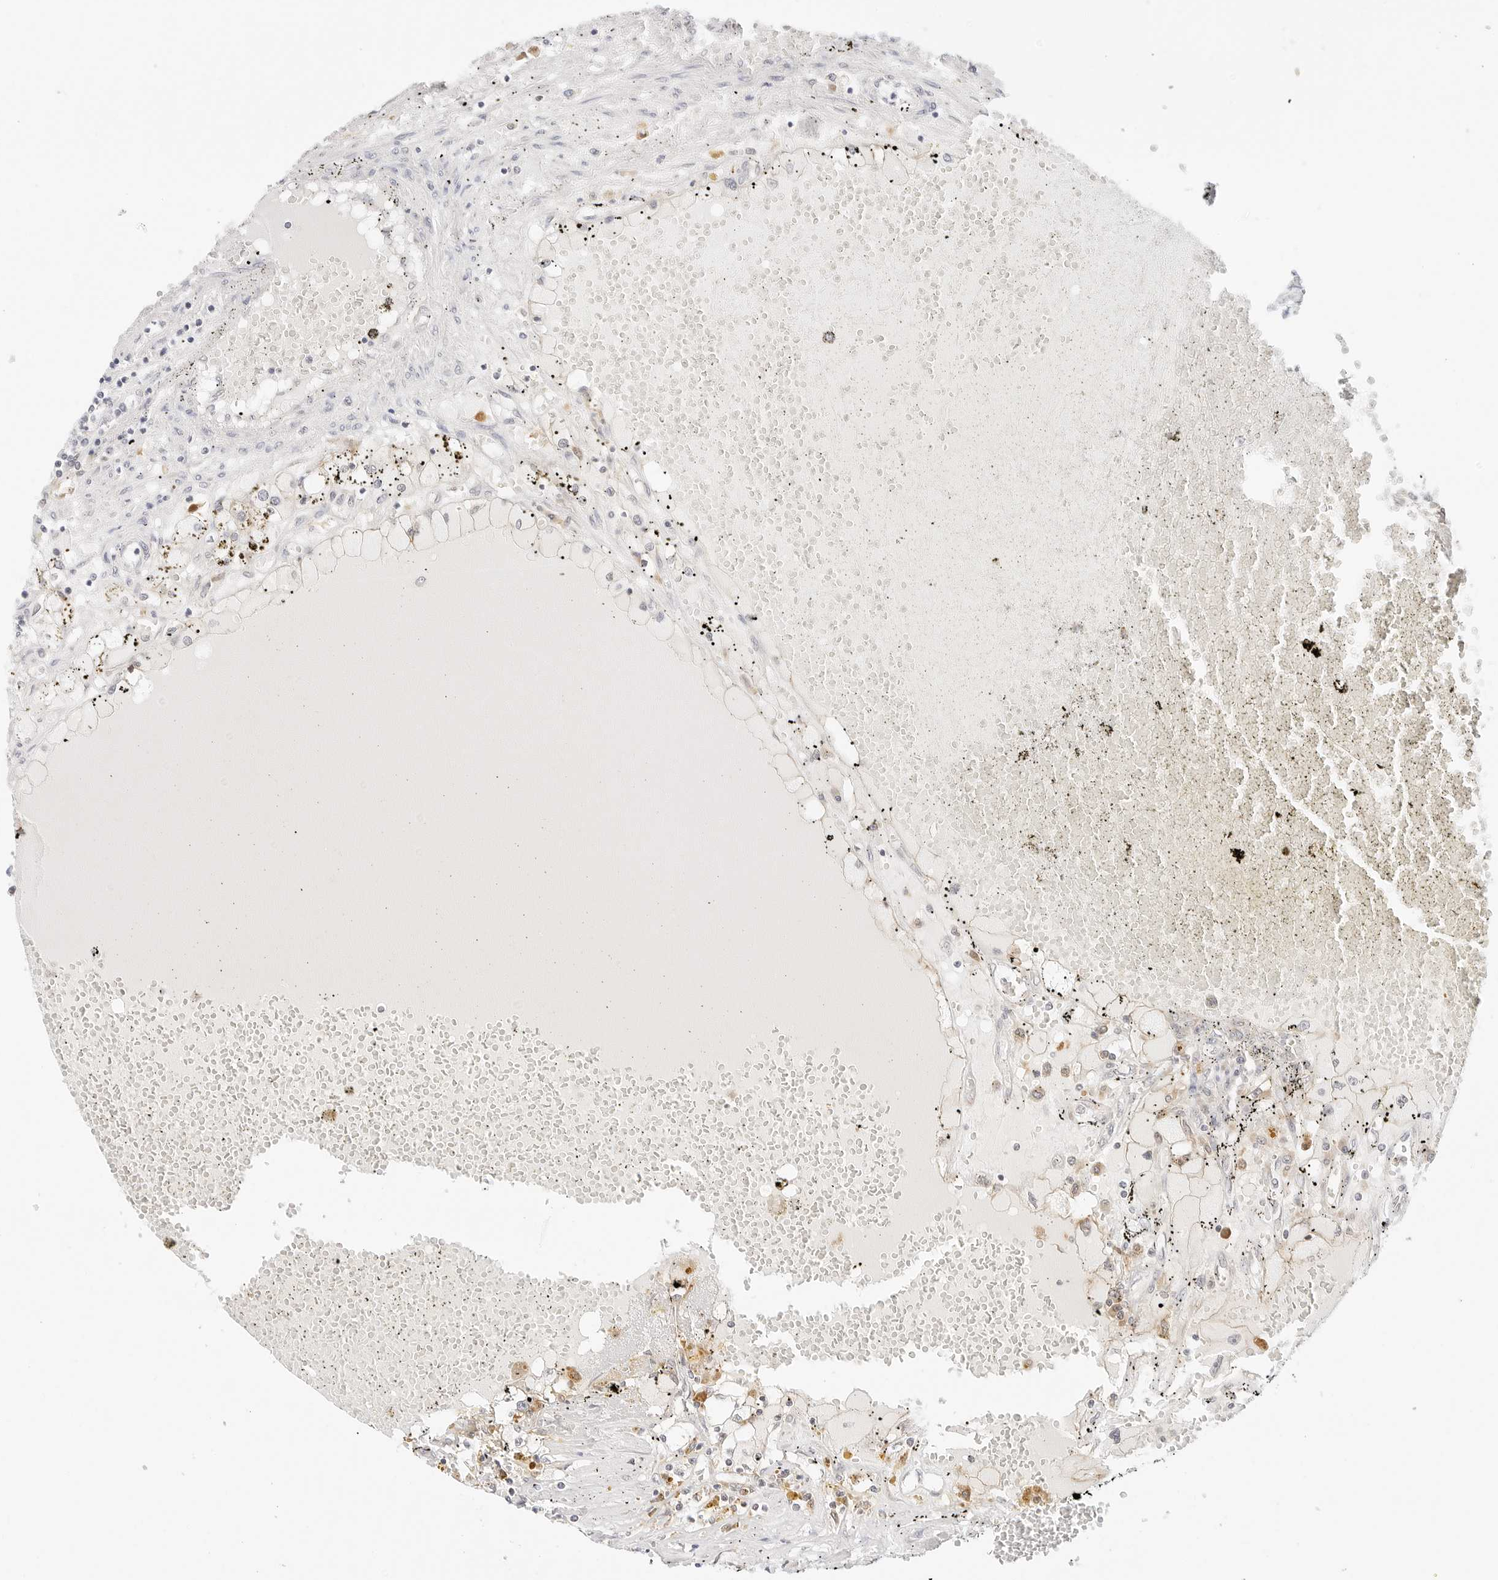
{"staining": {"intensity": "weak", "quantity": "<25%", "location": "cytoplasmic/membranous"}, "tissue": "renal cancer", "cell_type": "Tumor cells", "image_type": "cancer", "snomed": [{"axis": "morphology", "description": "Adenocarcinoma, NOS"}, {"axis": "topography", "description": "Kidney"}], "caption": "High magnification brightfield microscopy of renal adenocarcinoma stained with DAB (brown) and counterstained with hematoxylin (blue): tumor cells show no significant expression. (DAB immunohistochemistry with hematoxylin counter stain).", "gene": "ERO1B", "patient": {"sex": "male", "age": 56}}